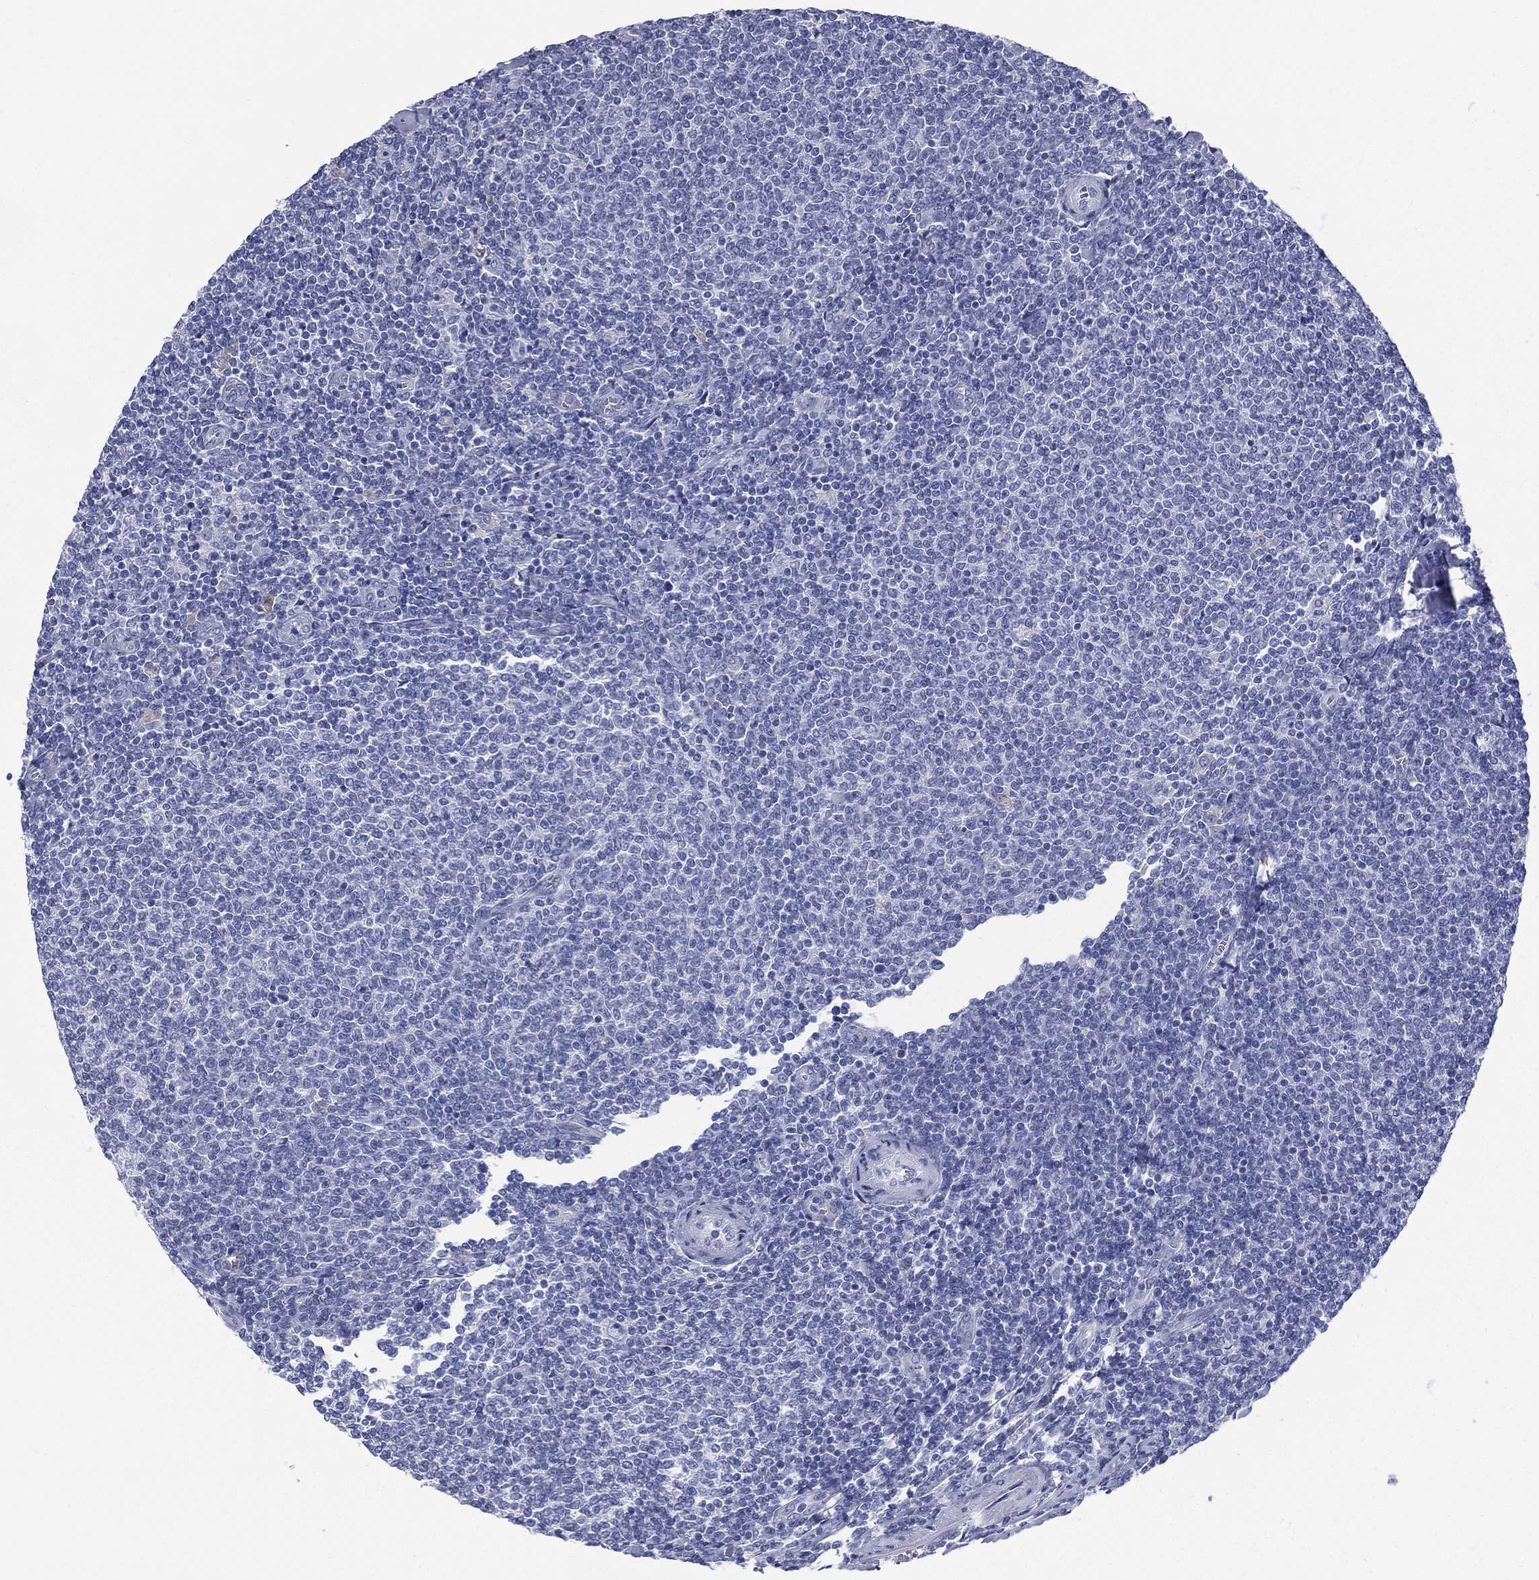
{"staining": {"intensity": "negative", "quantity": "none", "location": "none"}, "tissue": "lymphoma", "cell_type": "Tumor cells", "image_type": "cancer", "snomed": [{"axis": "morphology", "description": "Malignant lymphoma, non-Hodgkin's type, Low grade"}, {"axis": "topography", "description": "Lymph node"}], "caption": "The photomicrograph reveals no significant positivity in tumor cells of lymphoma.", "gene": "HP", "patient": {"sex": "male", "age": 52}}